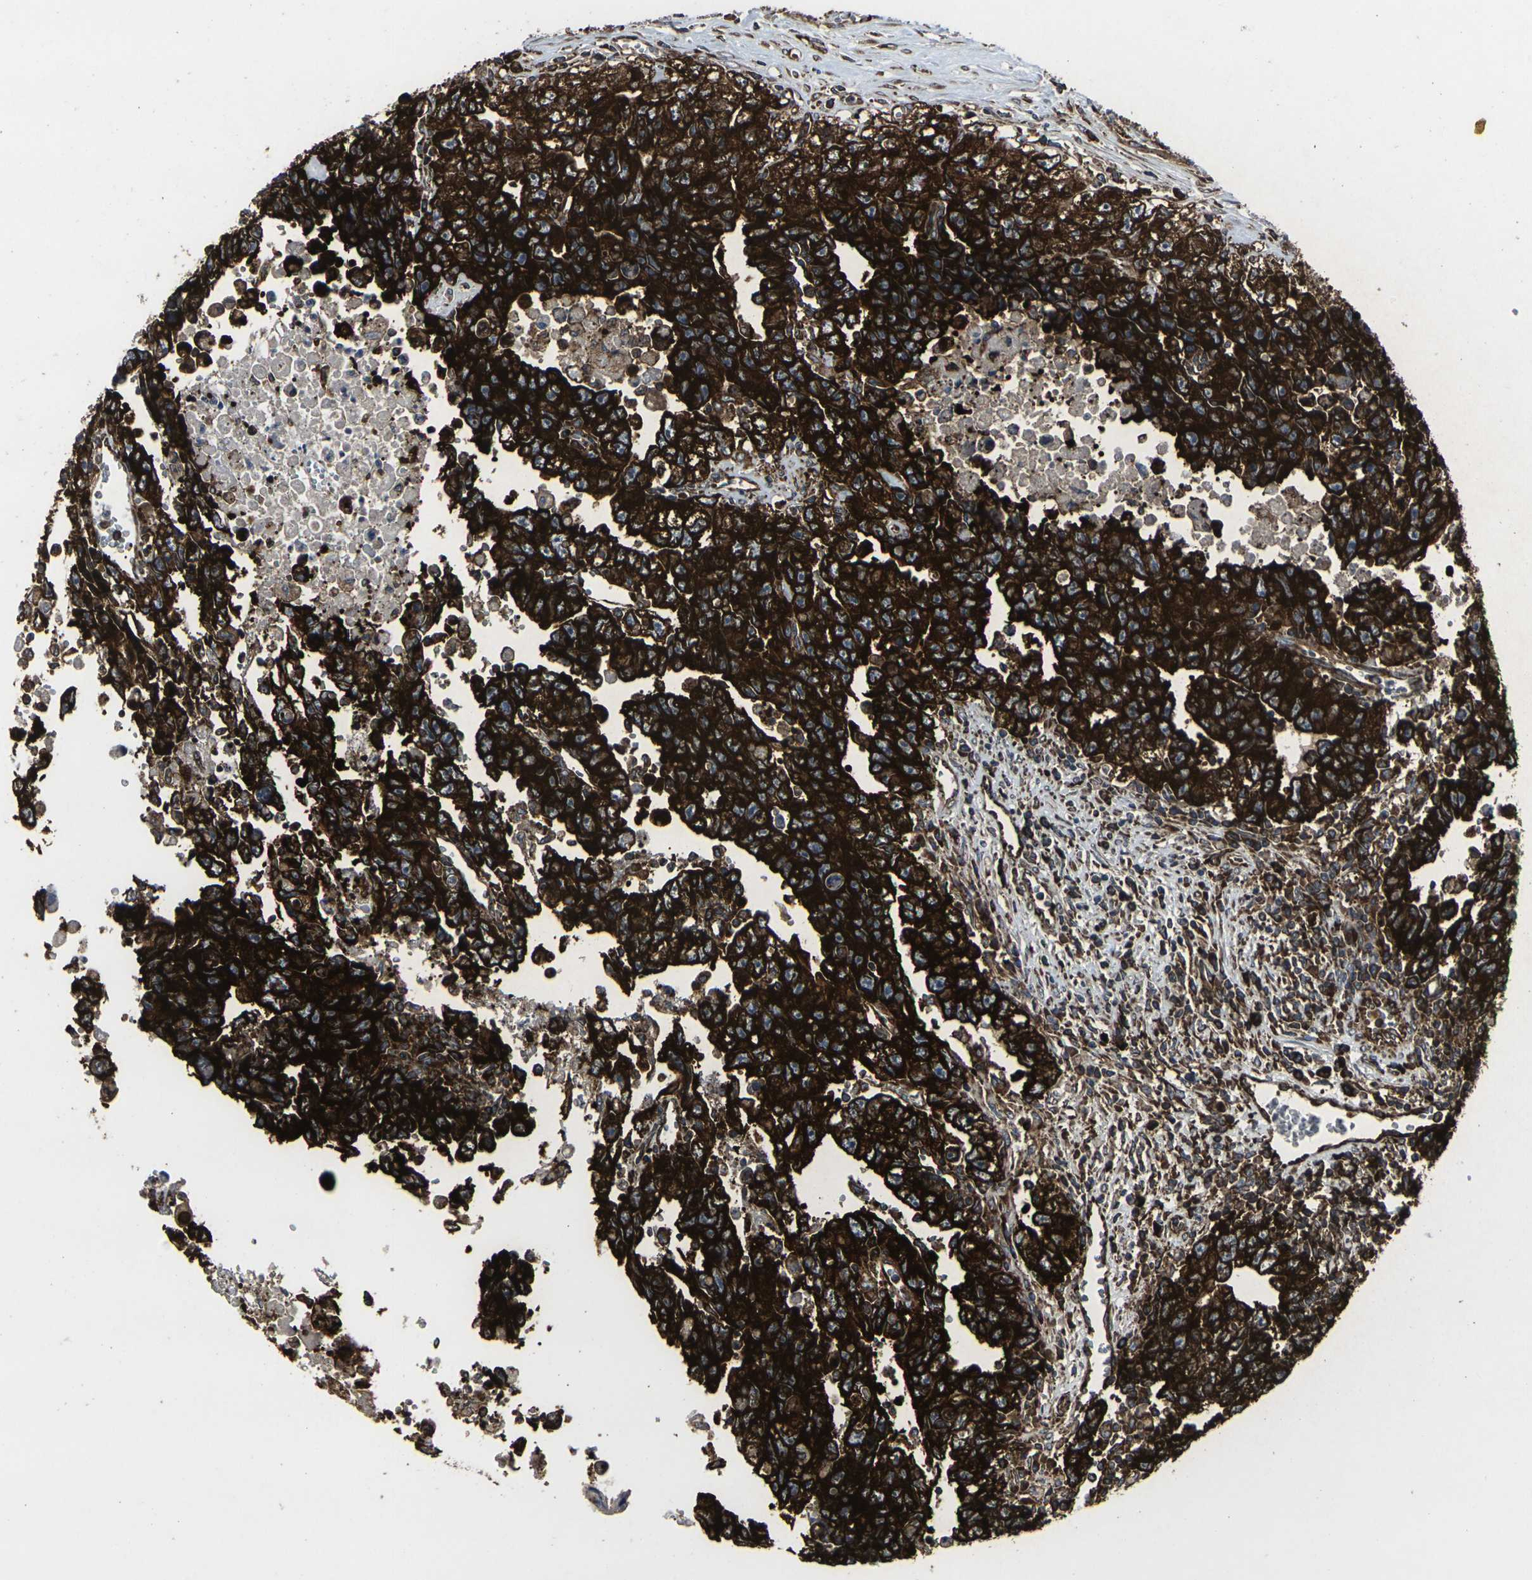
{"staining": {"intensity": "strong", "quantity": ">75%", "location": "cytoplasmic/membranous"}, "tissue": "testis cancer", "cell_type": "Tumor cells", "image_type": "cancer", "snomed": [{"axis": "morphology", "description": "Carcinoma, Embryonal, NOS"}, {"axis": "topography", "description": "Testis"}], "caption": "Protein expression analysis of human testis cancer (embryonal carcinoma) reveals strong cytoplasmic/membranous staining in approximately >75% of tumor cells.", "gene": "MARCHF2", "patient": {"sex": "male", "age": 28}}